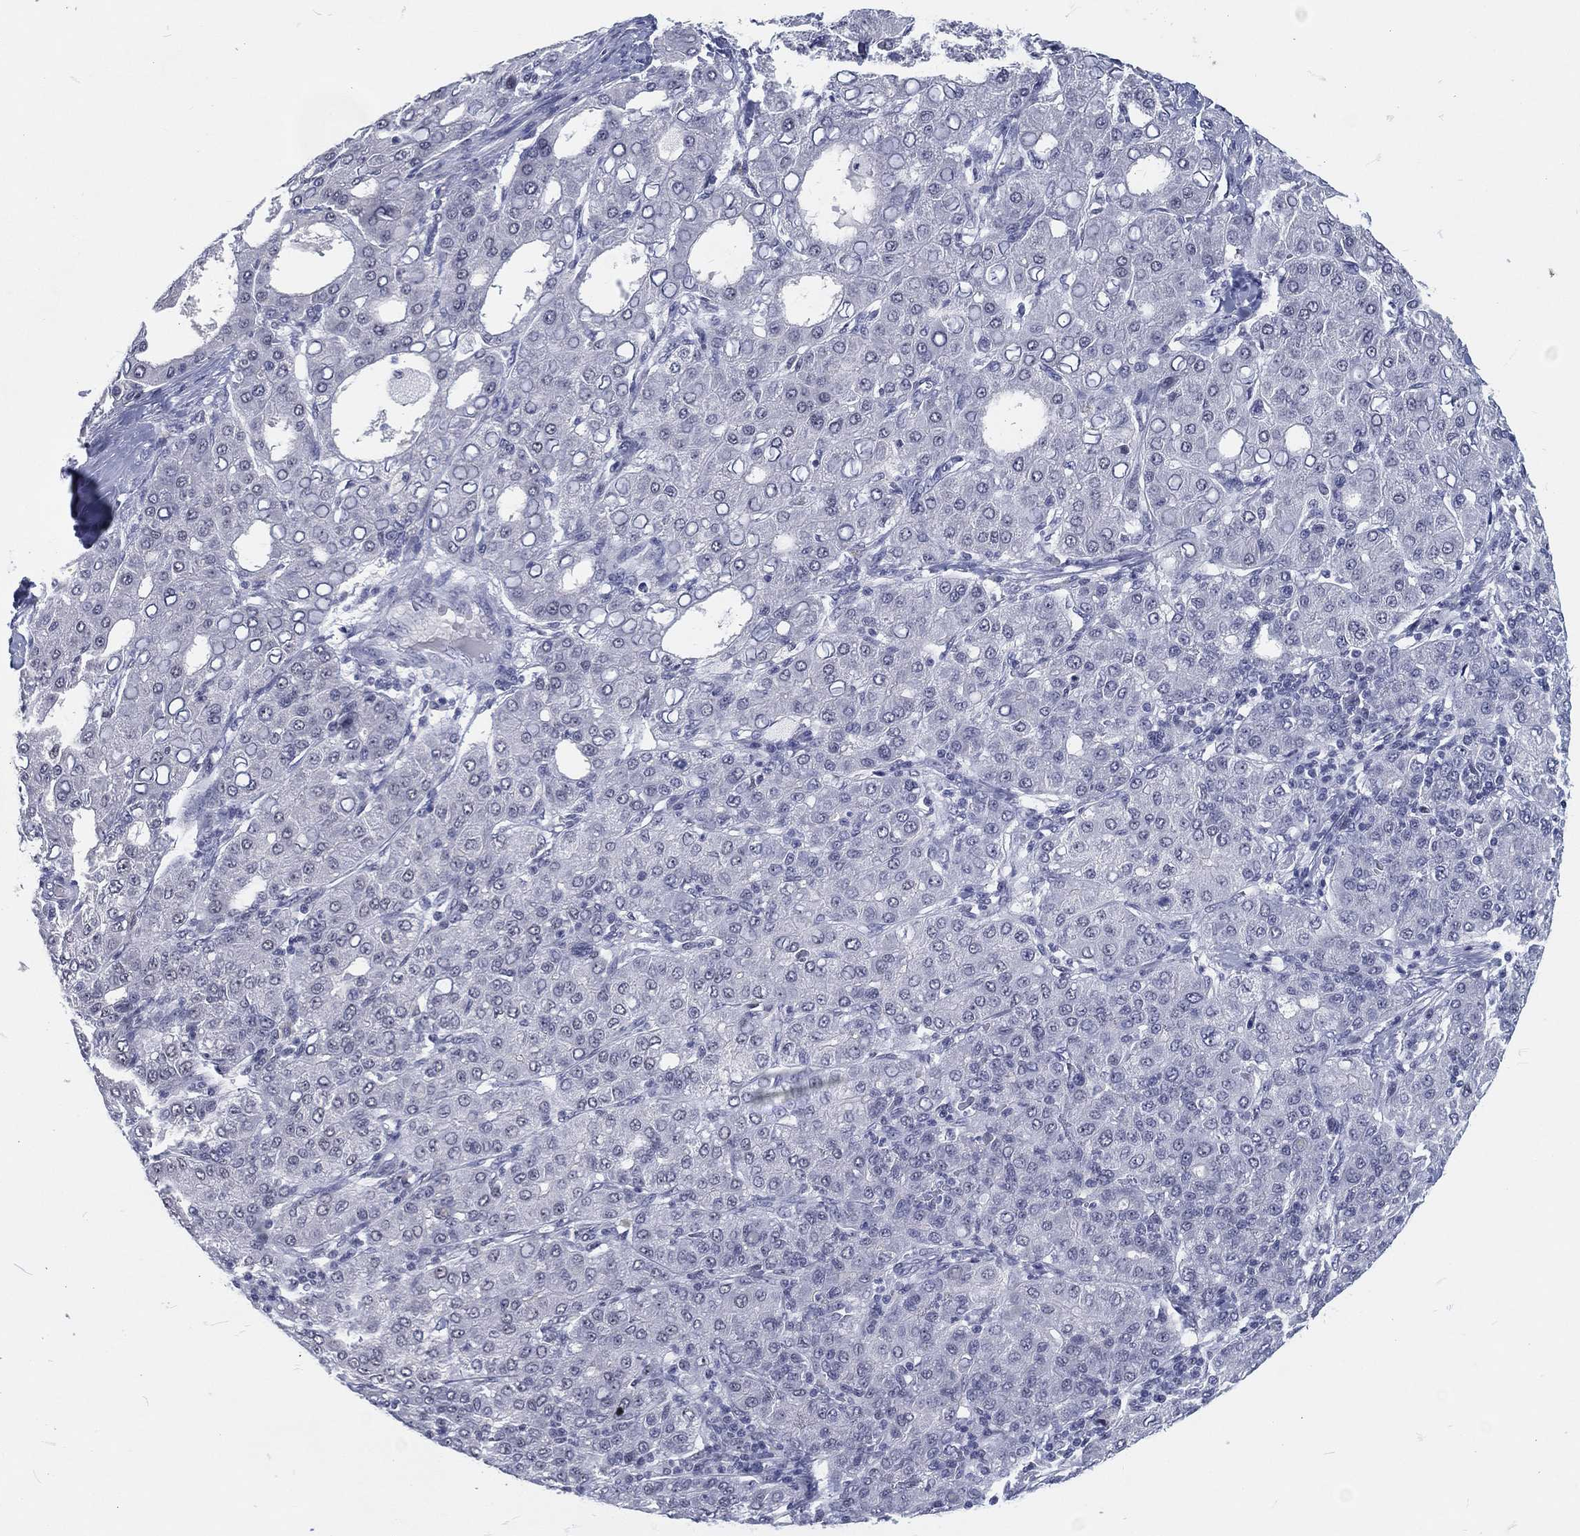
{"staining": {"intensity": "negative", "quantity": "none", "location": "none"}, "tissue": "liver cancer", "cell_type": "Tumor cells", "image_type": "cancer", "snomed": [{"axis": "morphology", "description": "Carcinoma, Hepatocellular, NOS"}, {"axis": "topography", "description": "Liver"}], "caption": "The histopathology image reveals no staining of tumor cells in liver hepatocellular carcinoma.", "gene": "MAPK8IP1", "patient": {"sex": "male", "age": 65}}